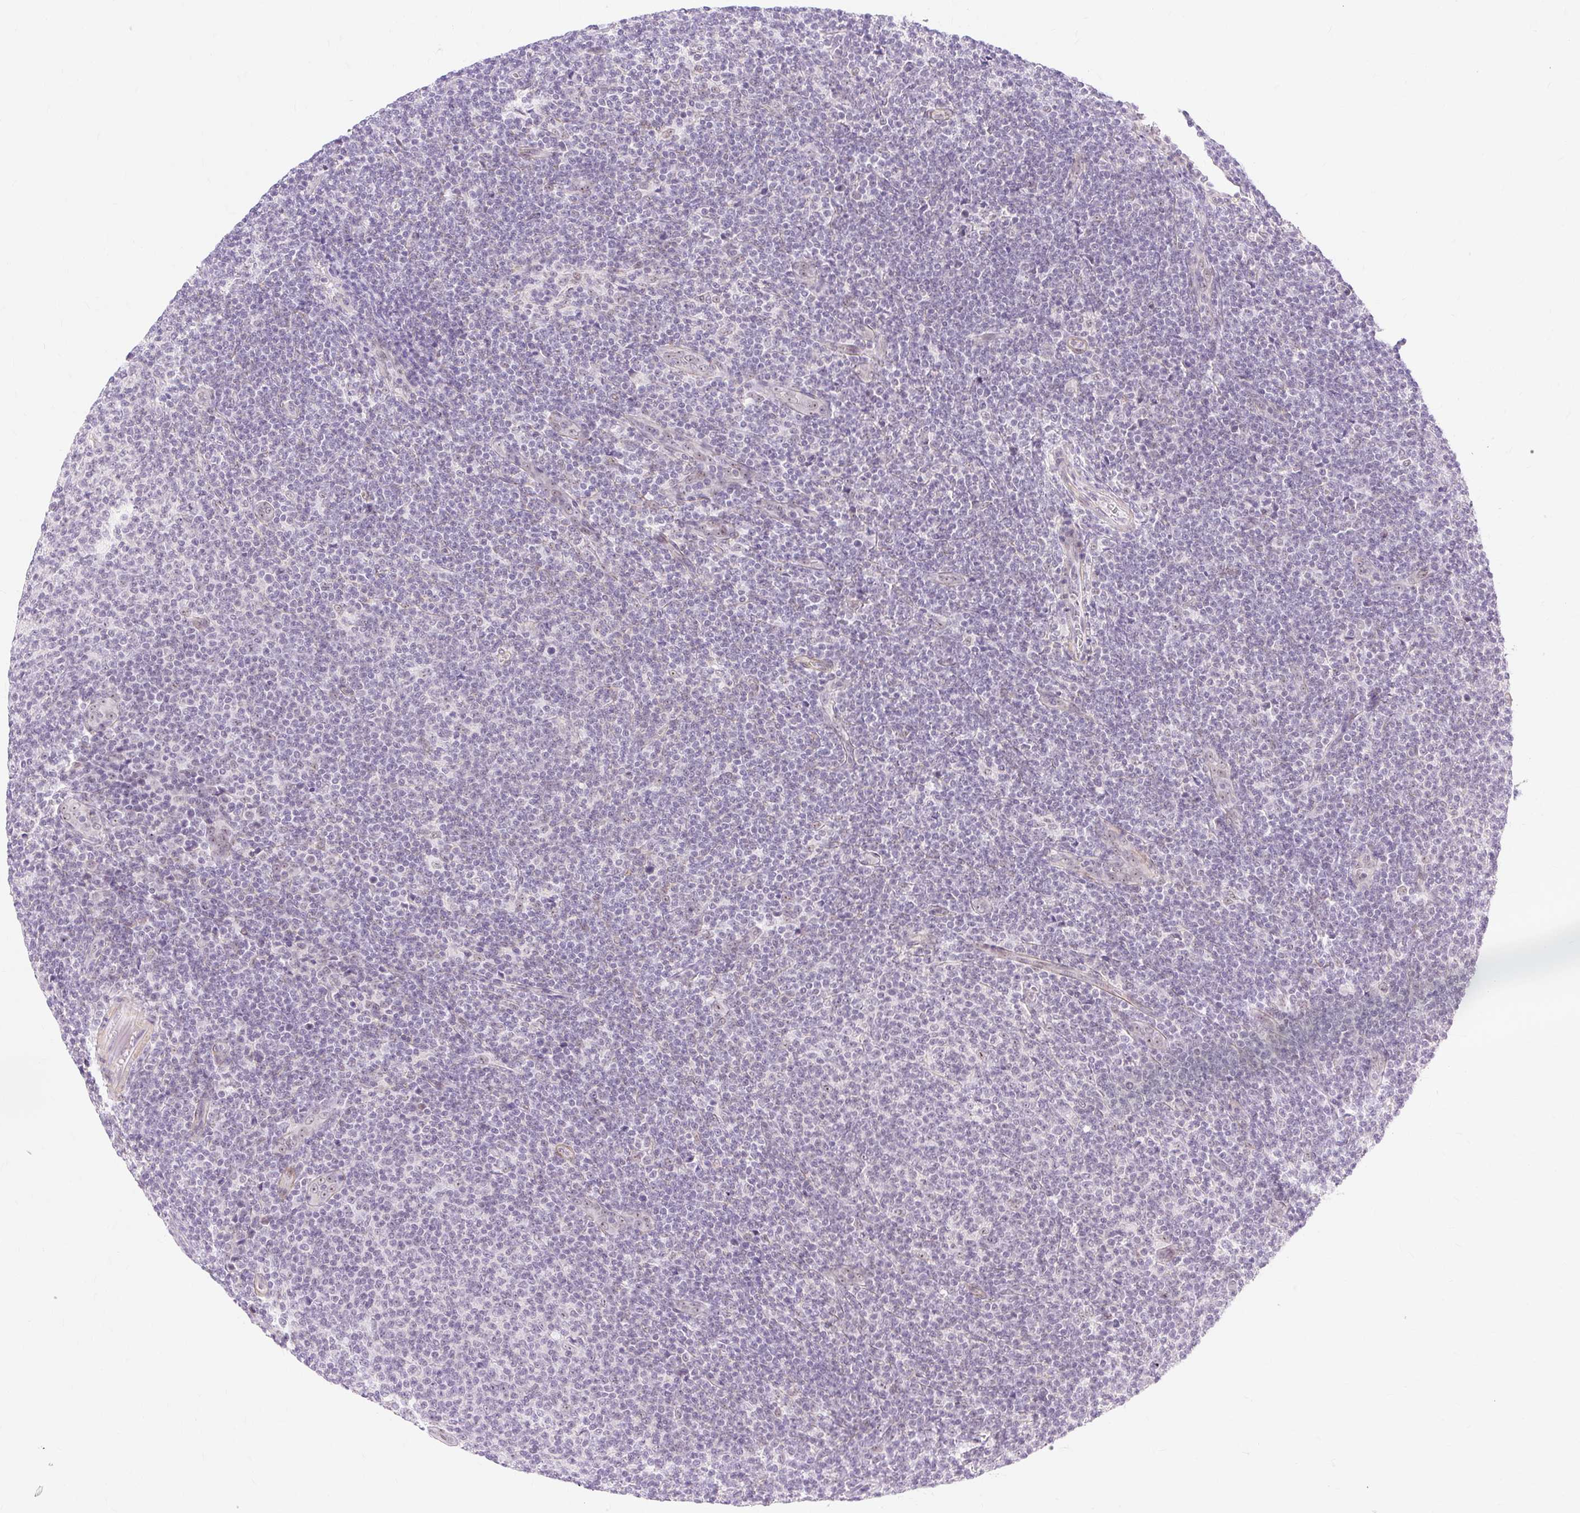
{"staining": {"intensity": "negative", "quantity": "none", "location": "none"}, "tissue": "lymphoma", "cell_type": "Tumor cells", "image_type": "cancer", "snomed": [{"axis": "morphology", "description": "Malignant lymphoma, non-Hodgkin's type, Low grade"}, {"axis": "topography", "description": "Lymph node"}], "caption": "Immunohistochemistry (IHC) micrograph of neoplastic tissue: lymphoma stained with DAB shows no significant protein expression in tumor cells. Brightfield microscopy of immunohistochemistry (IHC) stained with DAB (brown) and hematoxylin (blue), captured at high magnification.", "gene": "OBP2A", "patient": {"sex": "male", "age": 66}}